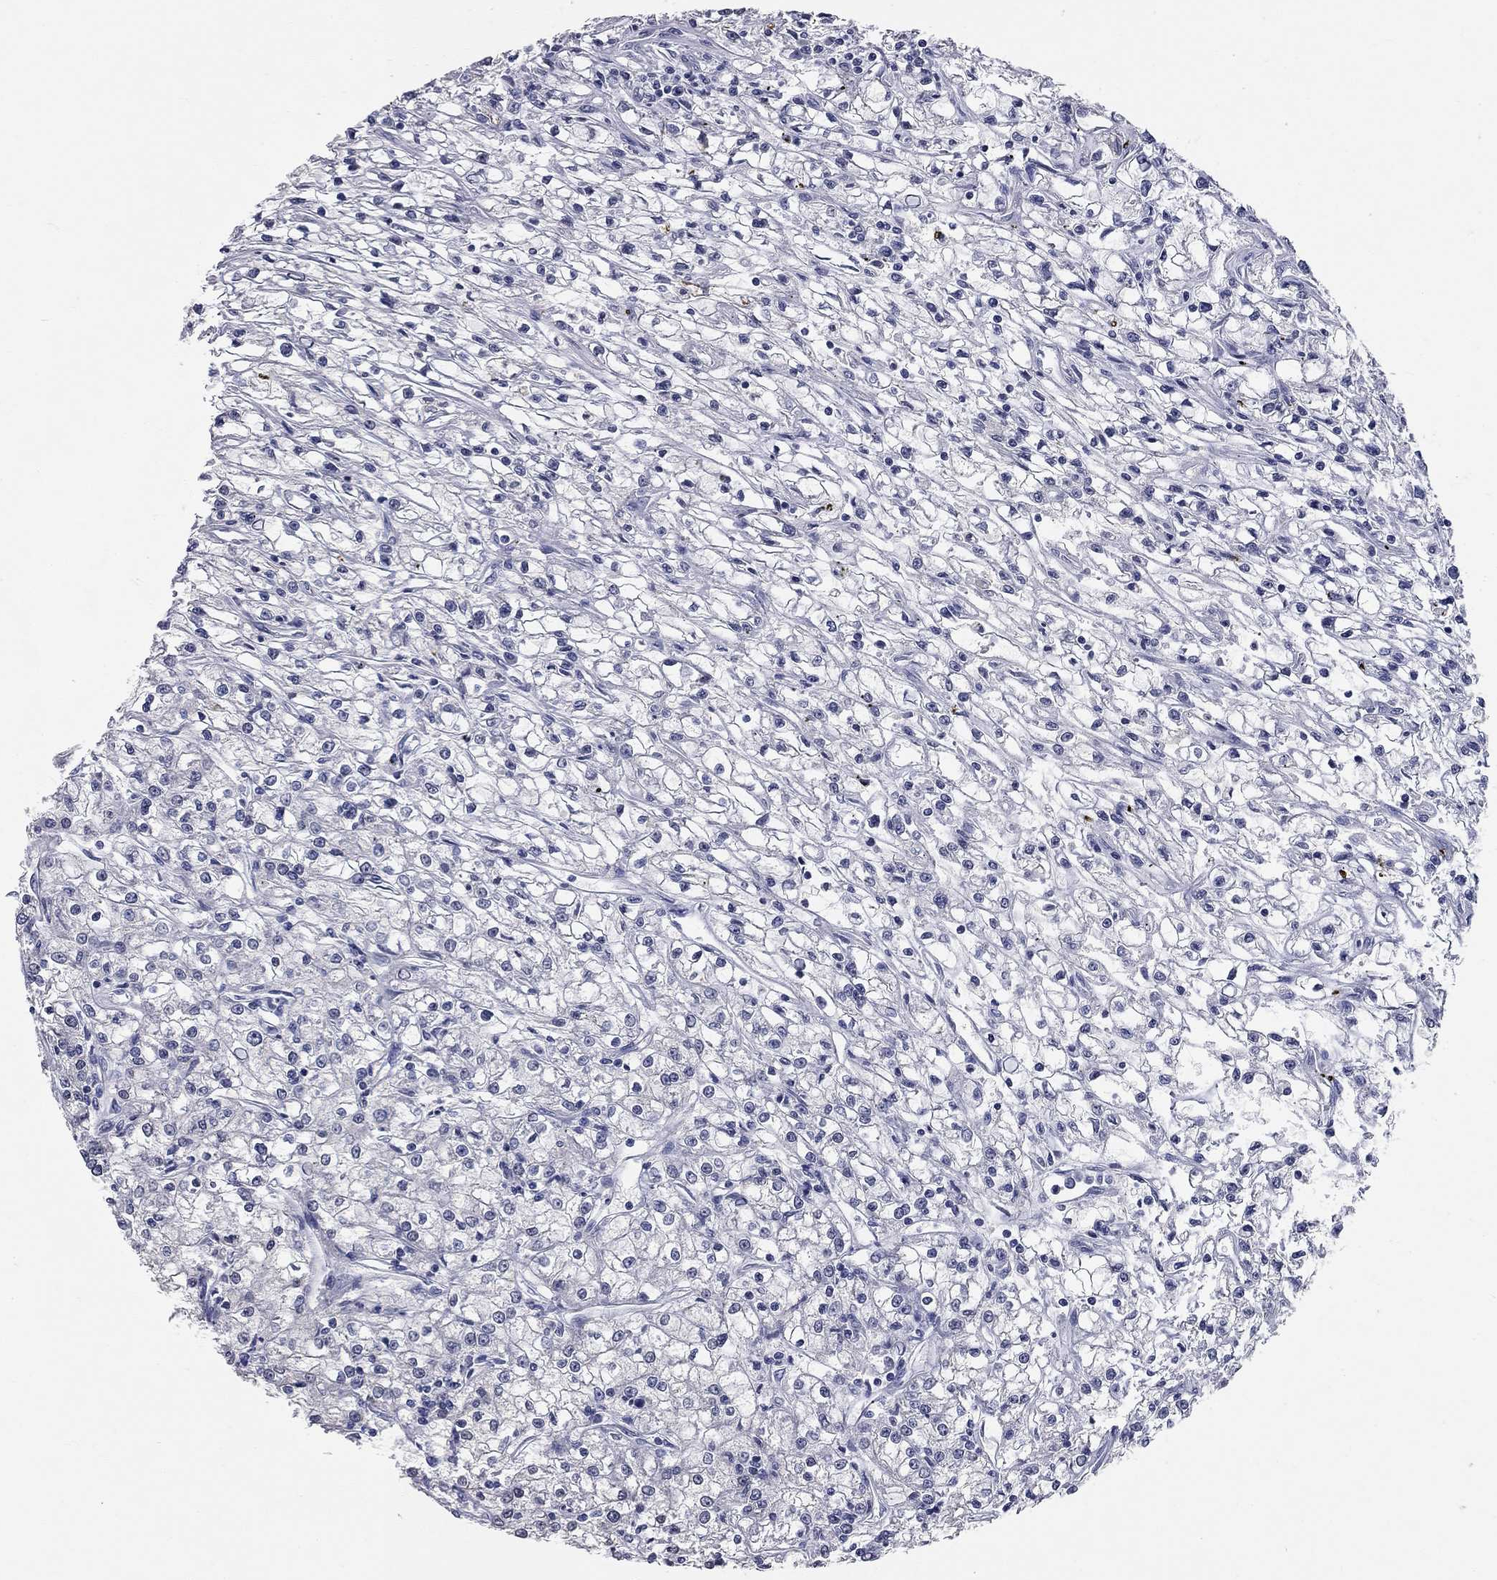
{"staining": {"intensity": "negative", "quantity": "none", "location": "none"}, "tissue": "renal cancer", "cell_type": "Tumor cells", "image_type": "cancer", "snomed": [{"axis": "morphology", "description": "Adenocarcinoma, NOS"}, {"axis": "topography", "description": "Kidney"}], "caption": "Renal cancer was stained to show a protein in brown. There is no significant expression in tumor cells.", "gene": "SYT12", "patient": {"sex": "female", "age": 59}}